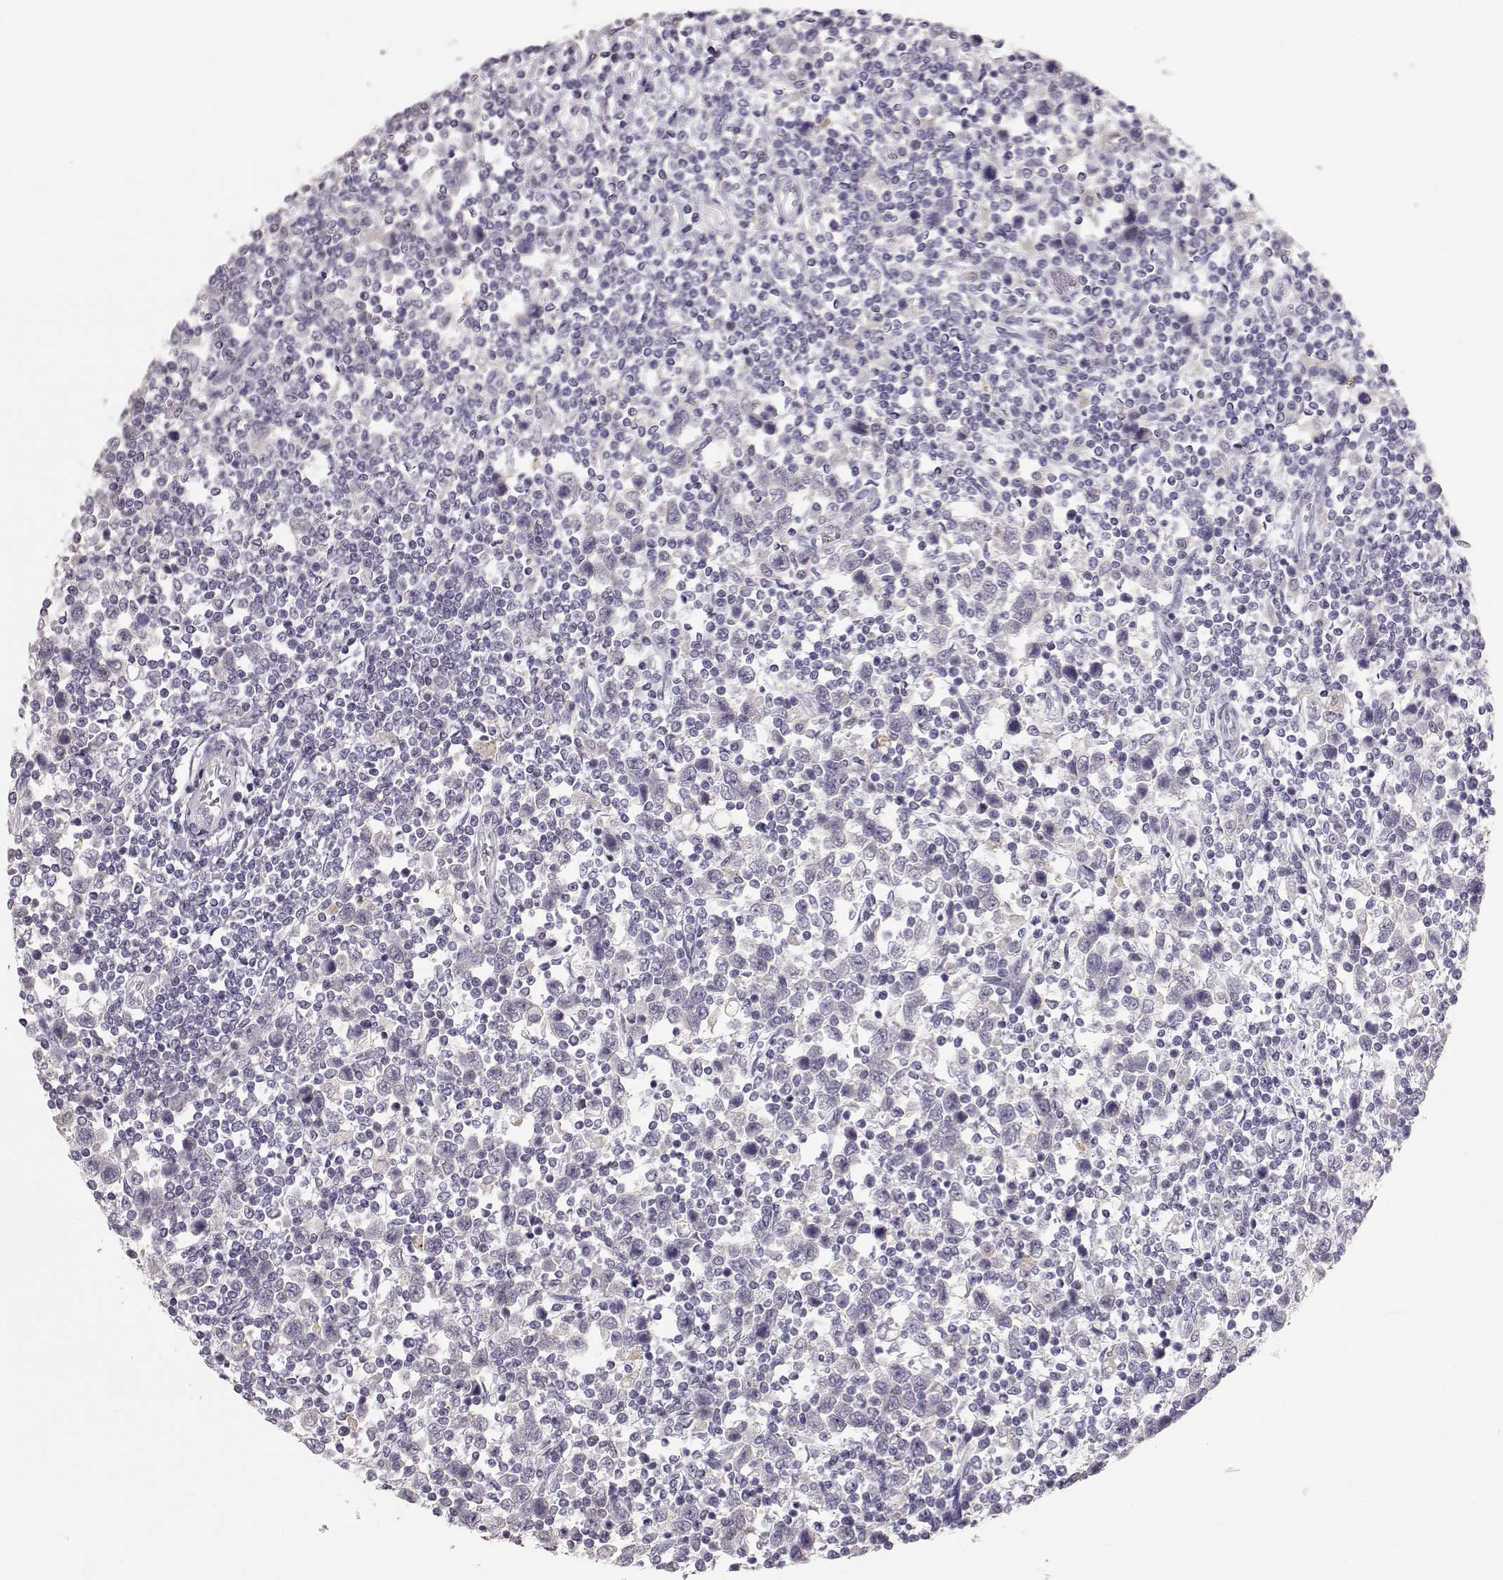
{"staining": {"intensity": "negative", "quantity": "none", "location": "none"}, "tissue": "testis cancer", "cell_type": "Tumor cells", "image_type": "cancer", "snomed": [{"axis": "morphology", "description": "Normal tissue, NOS"}, {"axis": "morphology", "description": "Seminoma, NOS"}, {"axis": "topography", "description": "Testis"}, {"axis": "topography", "description": "Epididymis"}], "caption": "Immunohistochemistry image of neoplastic tissue: testis cancer (seminoma) stained with DAB (3,3'-diaminobenzidine) exhibits no significant protein staining in tumor cells.", "gene": "POU1F1", "patient": {"sex": "male", "age": 34}}